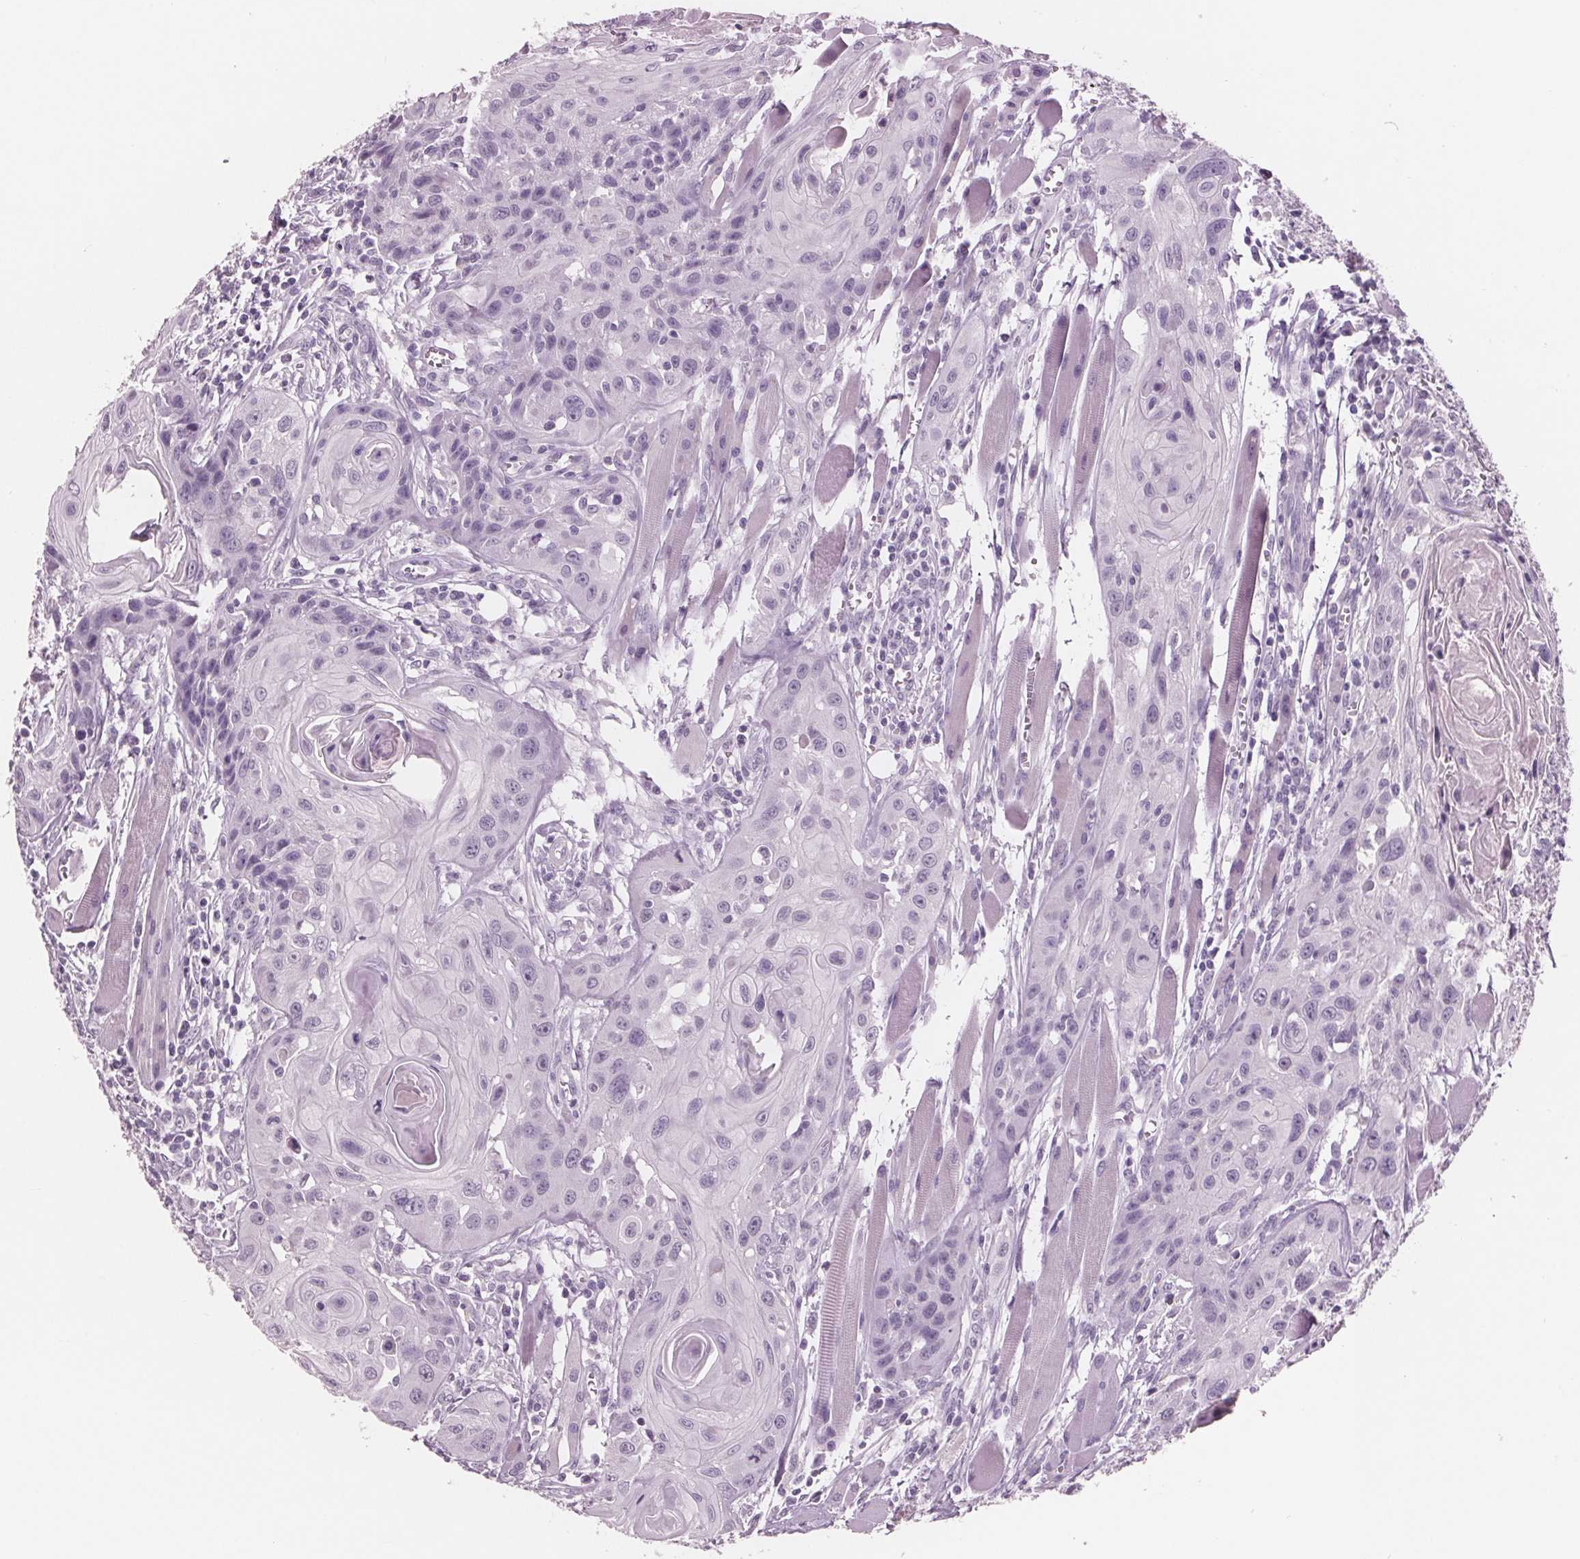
{"staining": {"intensity": "negative", "quantity": "none", "location": "none"}, "tissue": "head and neck cancer", "cell_type": "Tumor cells", "image_type": "cancer", "snomed": [{"axis": "morphology", "description": "Squamous cell carcinoma, NOS"}, {"axis": "topography", "description": "Oral tissue"}, {"axis": "topography", "description": "Head-Neck"}], "caption": "An image of head and neck cancer stained for a protein shows no brown staining in tumor cells.", "gene": "AMBP", "patient": {"sex": "male", "age": 58}}